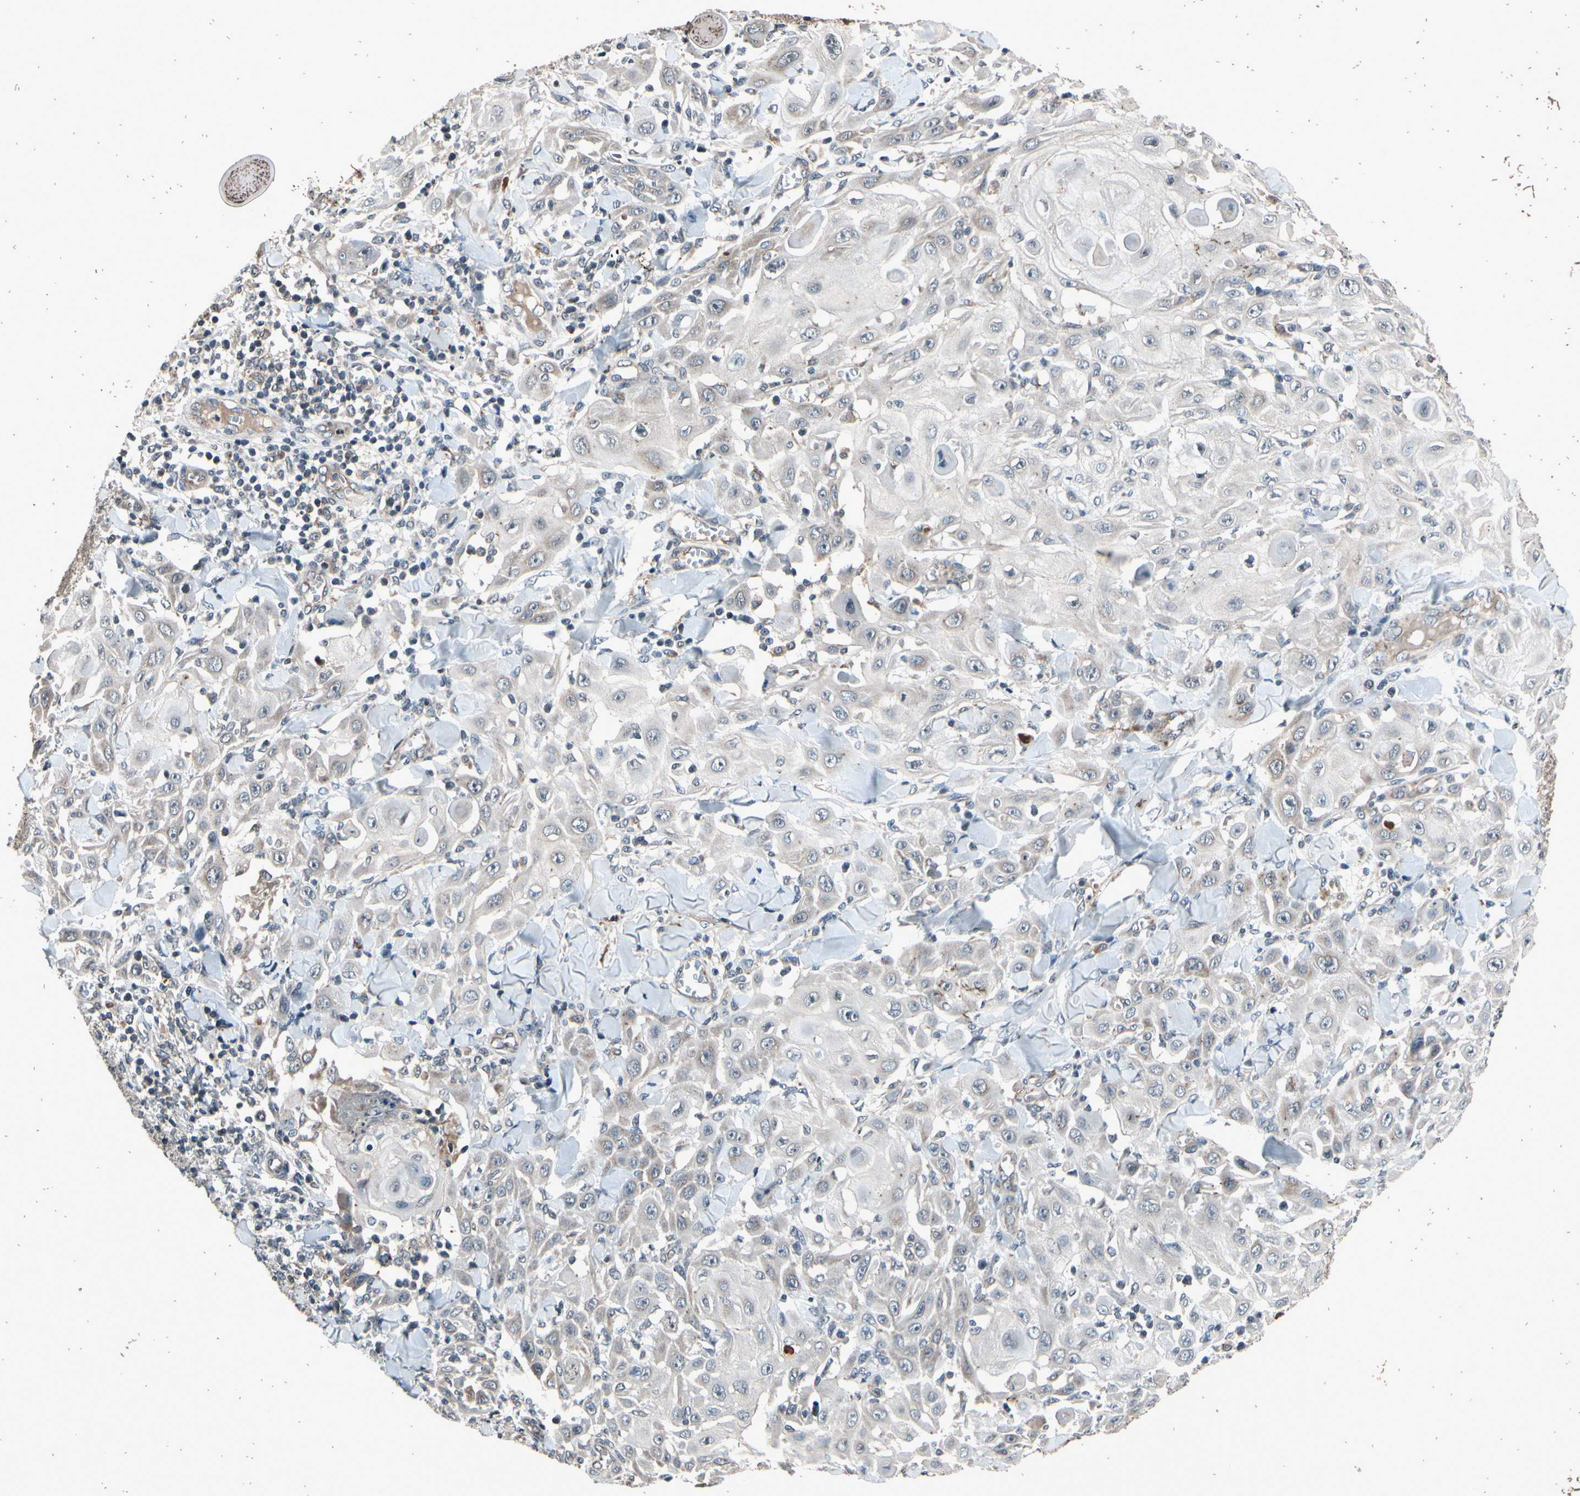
{"staining": {"intensity": "negative", "quantity": "none", "location": "none"}, "tissue": "skin cancer", "cell_type": "Tumor cells", "image_type": "cancer", "snomed": [{"axis": "morphology", "description": "Squamous cell carcinoma, NOS"}, {"axis": "topography", "description": "Skin"}], "caption": "Image shows no significant protein staining in tumor cells of skin cancer (squamous cell carcinoma). (Immunohistochemistry, brightfield microscopy, high magnification).", "gene": "MBTPS2", "patient": {"sex": "male", "age": 24}}